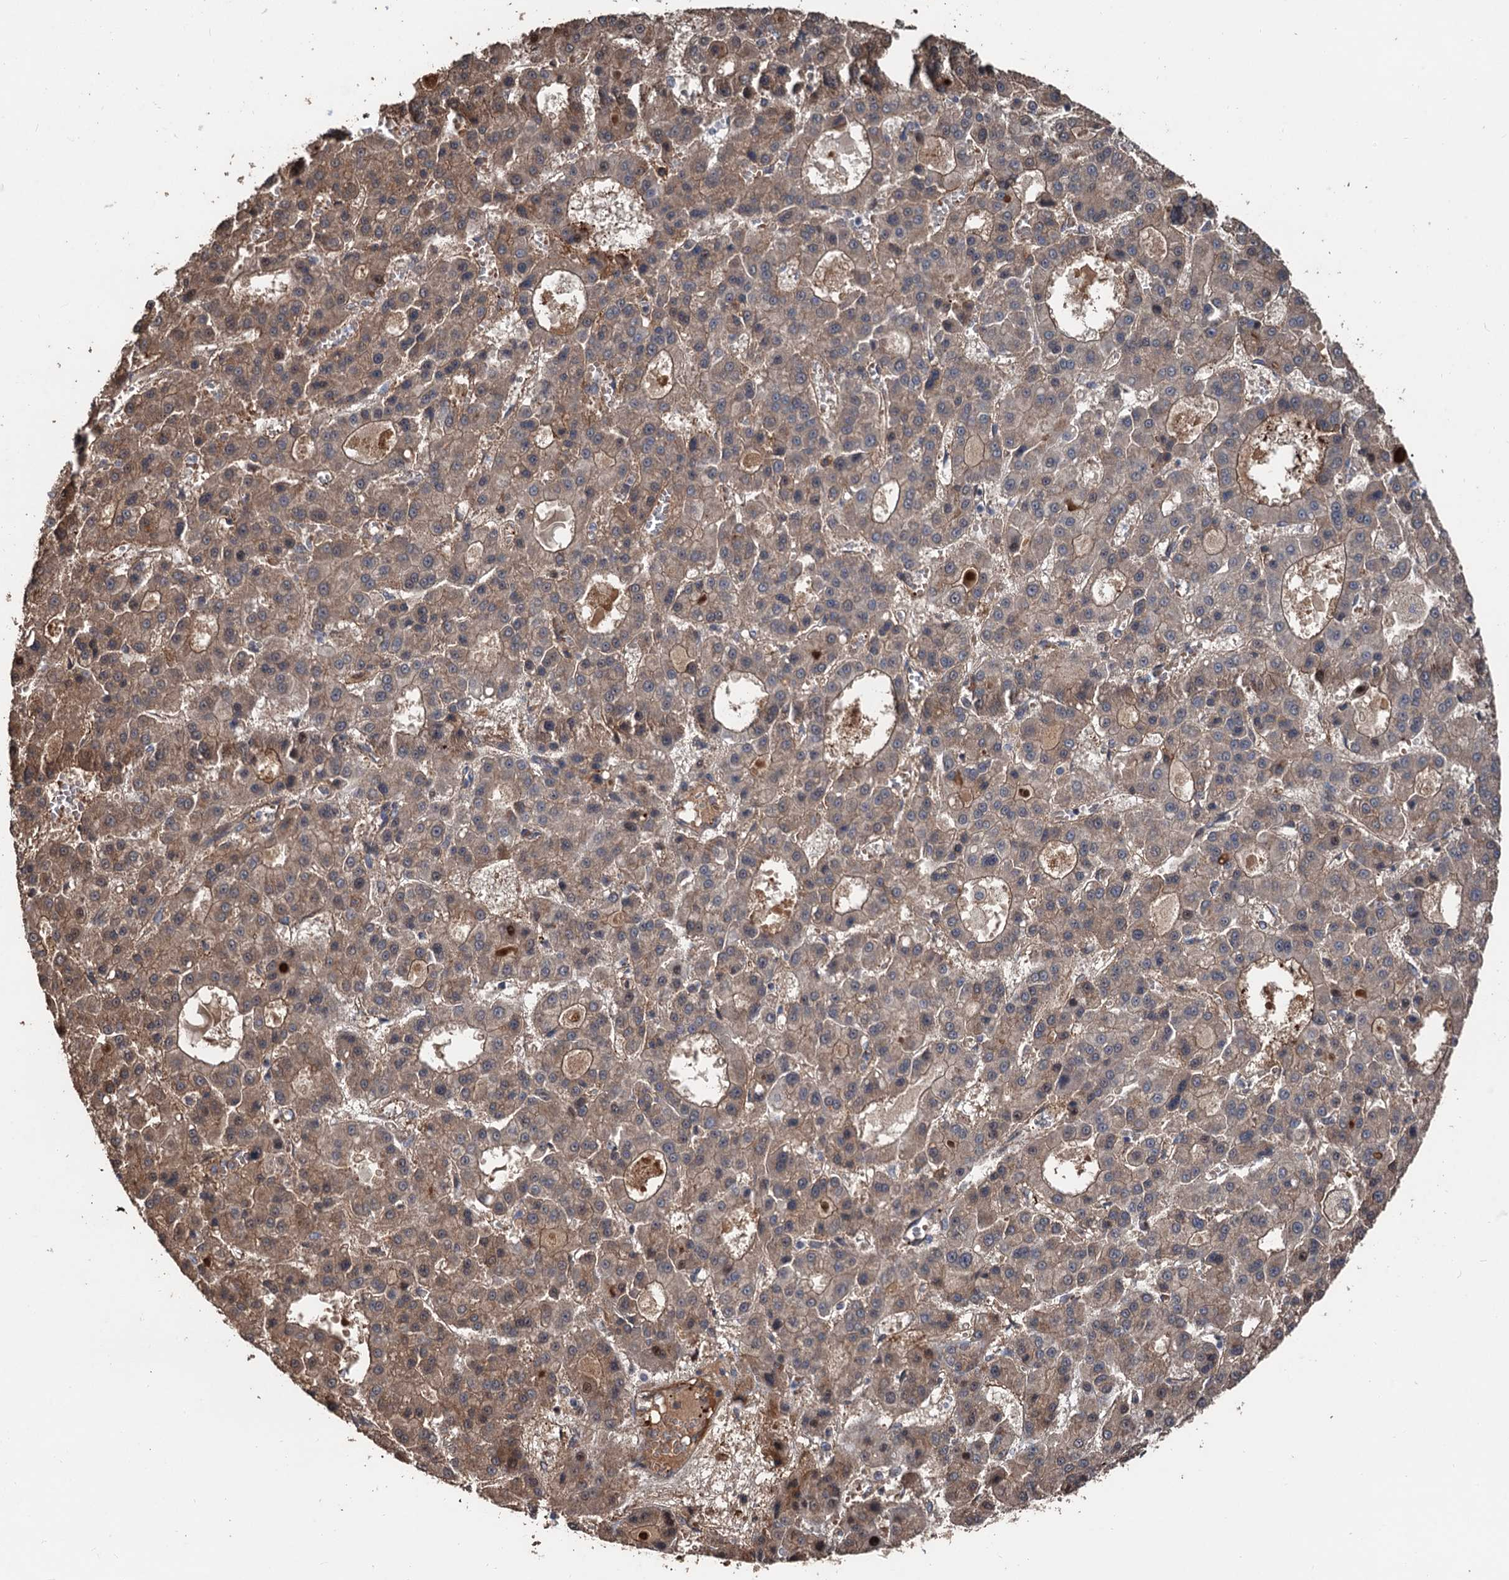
{"staining": {"intensity": "weak", "quantity": ">75%", "location": "cytoplasmic/membranous"}, "tissue": "liver cancer", "cell_type": "Tumor cells", "image_type": "cancer", "snomed": [{"axis": "morphology", "description": "Carcinoma, Hepatocellular, NOS"}, {"axis": "topography", "description": "Liver"}], "caption": "Liver cancer stained with a brown dye demonstrates weak cytoplasmic/membranous positive expression in approximately >75% of tumor cells.", "gene": "DEXI", "patient": {"sex": "male", "age": 70}}